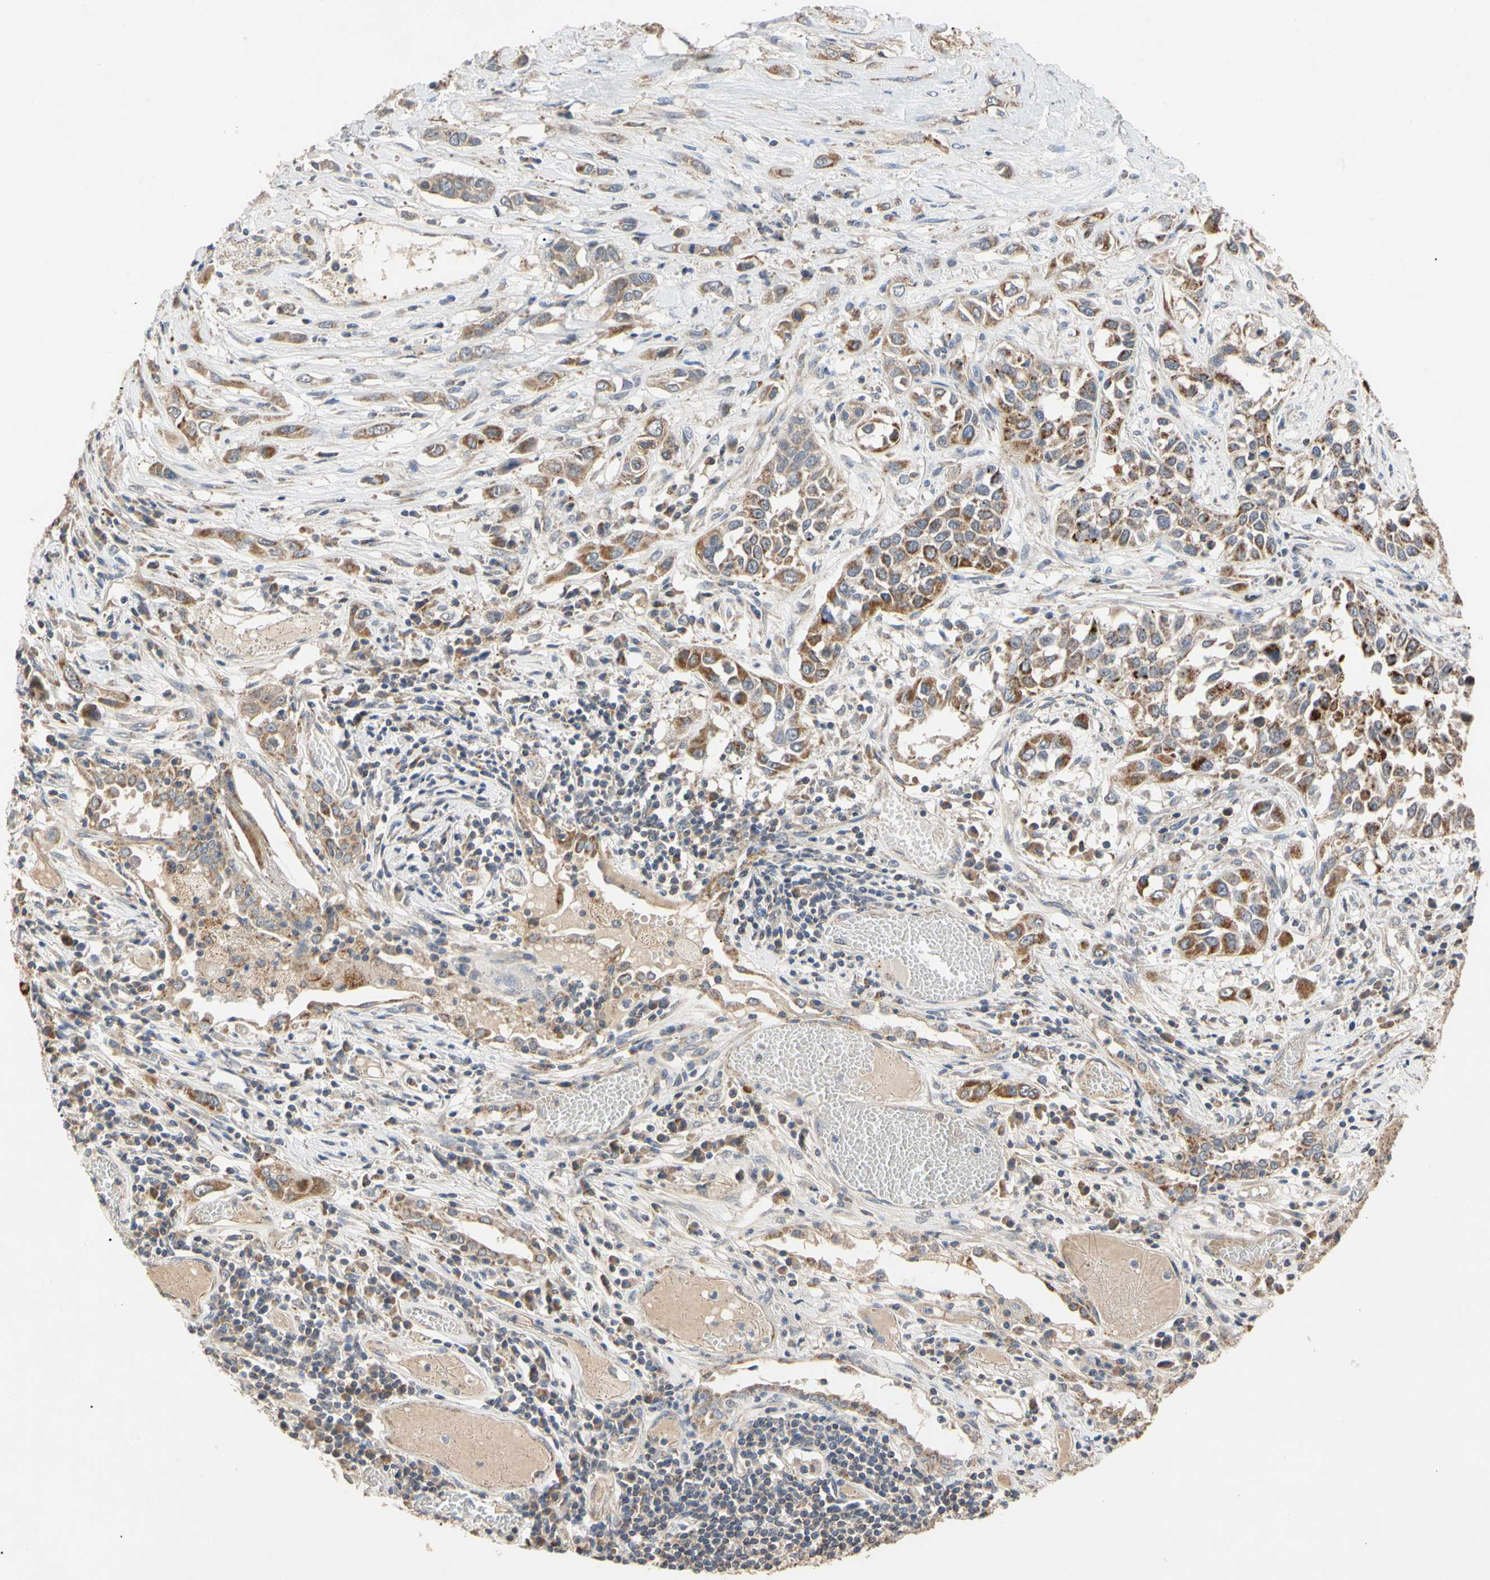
{"staining": {"intensity": "strong", "quantity": ">75%", "location": "cytoplasmic/membranous"}, "tissue": "lung cancer", "cell_type": "Tumor cells", "image_type": "cancer", "snomed": [{"axis": "morphology", "description": "Squamous cell carcinoma, NOS"}, {"axis": "topography", "description": "Lung"}], "caption": "Squamous cell carcinoma (lung) stained with immunohistochemistry exhibits strong cytoplasmic/membranous staining in about >75% of tumor cells.", "gene": "GPD2", "patient": {"sex": "male", "age": 71}}